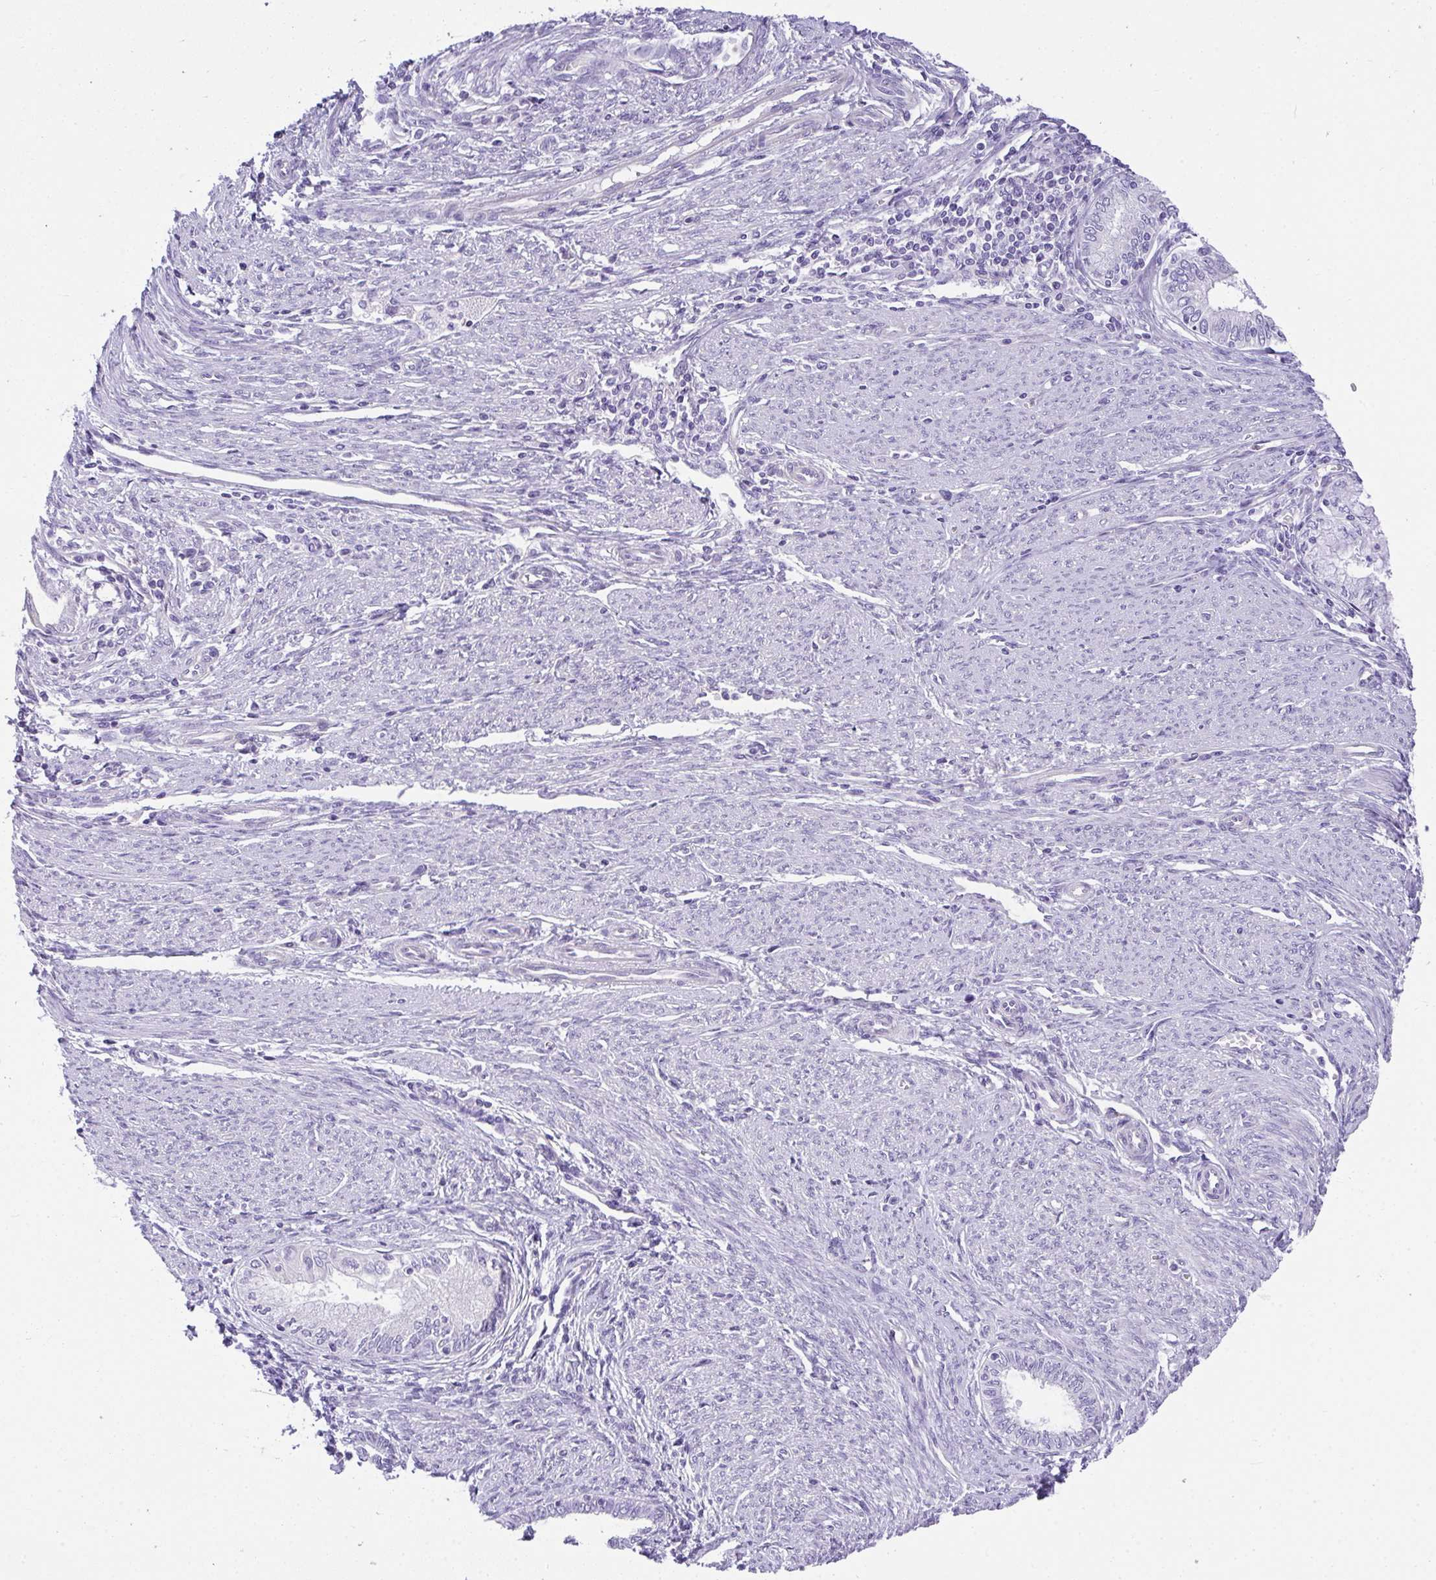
{"staining": {"intensity": "negative", "quantity": "none", "location": "none"}, "tissue": "endometrial cancer", "cell_type": "Tumor cells", "image_type": "cancer", "snomed": [{"axis": "morphology", "description": "Adenocarcinoma, NOS"}, {"axis": "topography", "description": "Endometrium"}], "caption": "DAB immunohistochemical staining of human endometrial cancer (adenocarcinoma) demonstrates no significant positivity in tumor cells.", "gene": "PLPPR3", "patient": {"sex": "female", "age": 79}}